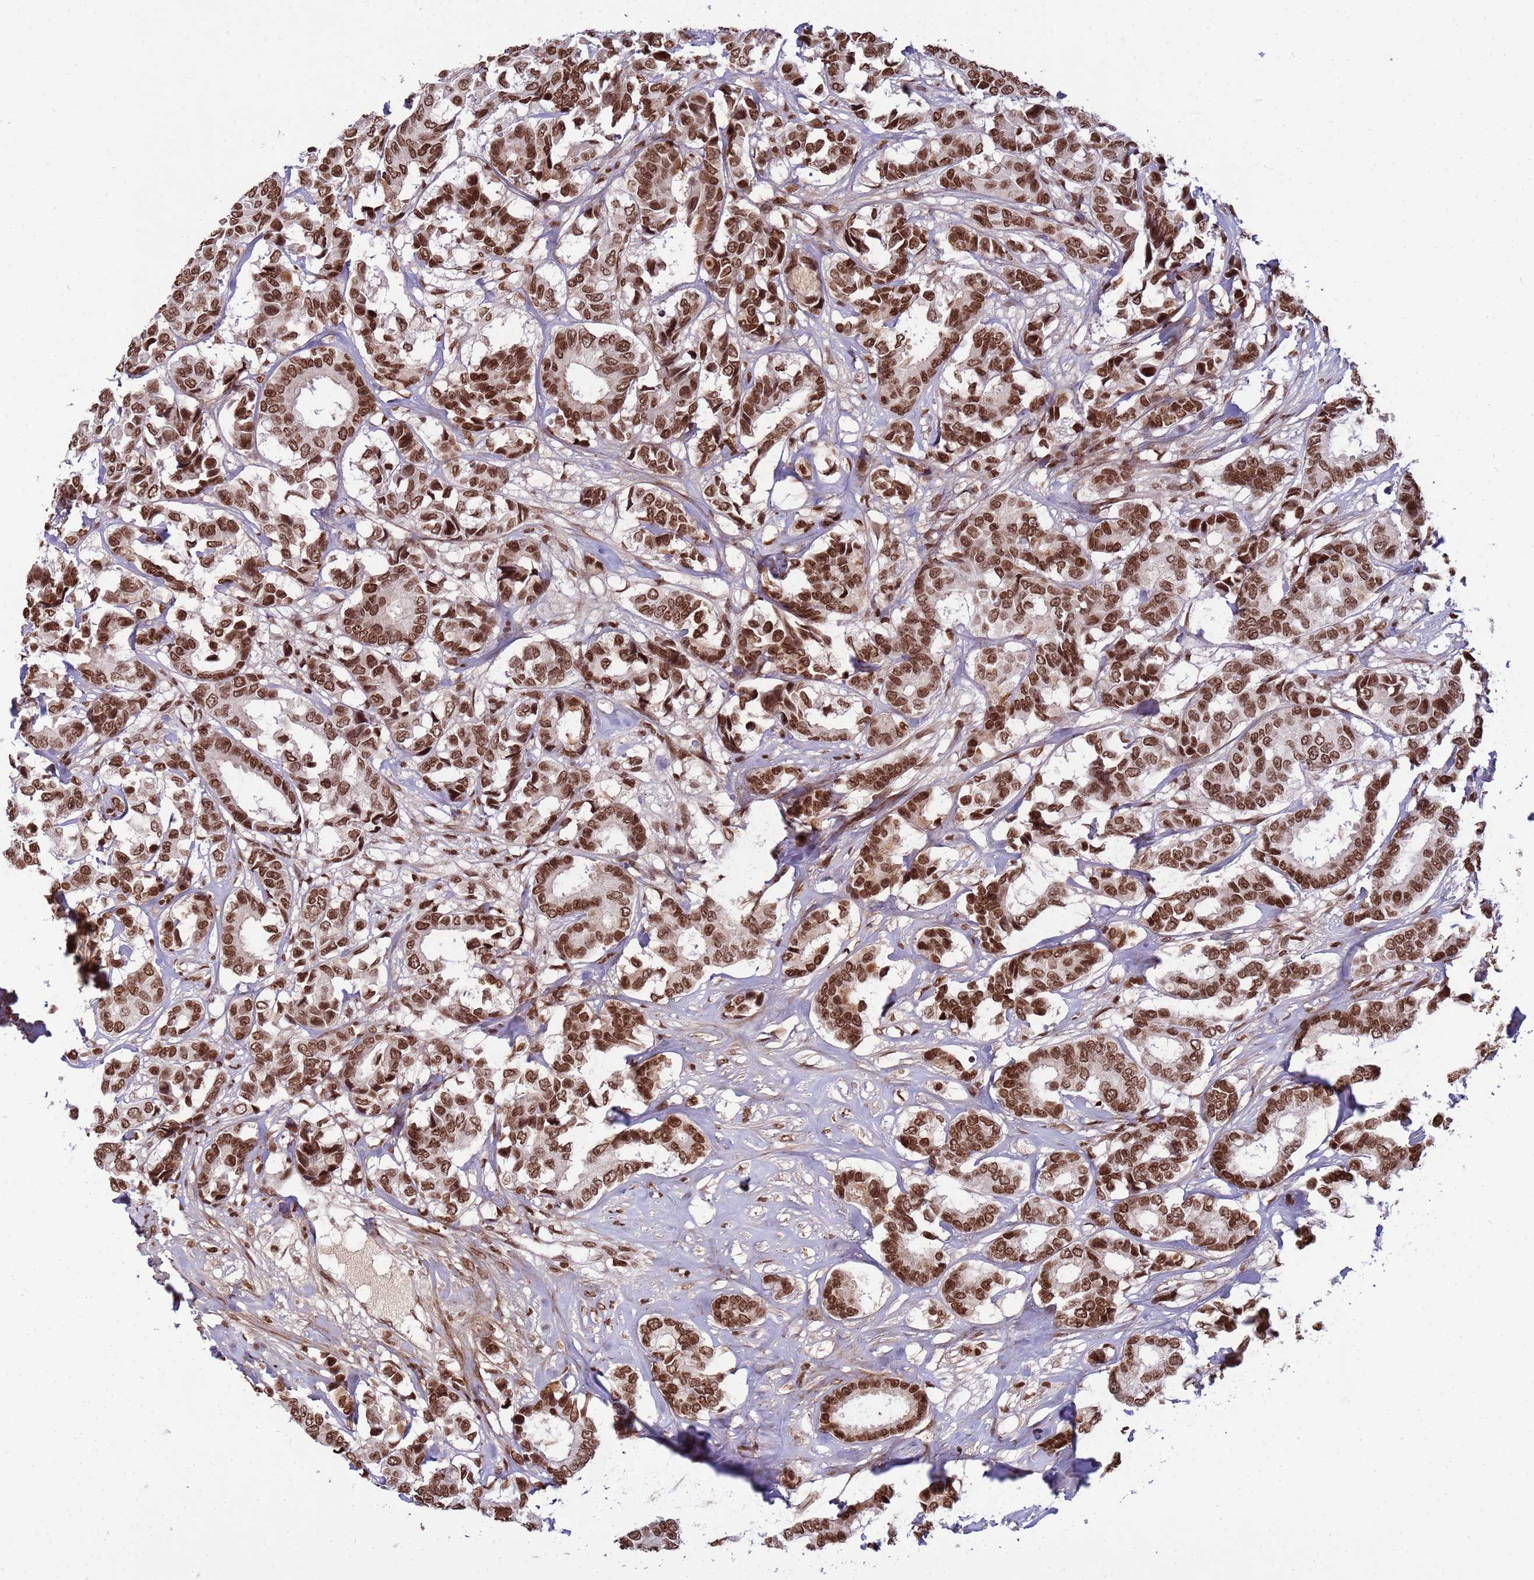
{"staining": {"intensity": "strong", "quantity": ">75%", "location": "nuclear"}, "tissue": "breast cancer", "cell_type": "Tumor cells", "image_type": "cancer", "snomed": [{"axis": "morphology", "description": "Normal tissue, NOS"}, {"axis": "morphology", "description": "Duct carcinoma"}, {"axis": "topography", "description": "Breast"}], "caption": "Immunohistochemistry photomicrograph of human intraductal carcinoma (breast) stained for a protein (brown), which reveals high levels of strong nuclear expression in about >75% of tumor cells.", "gene": "H3-3B", "patient": {"sex": "female", "age": 87}}